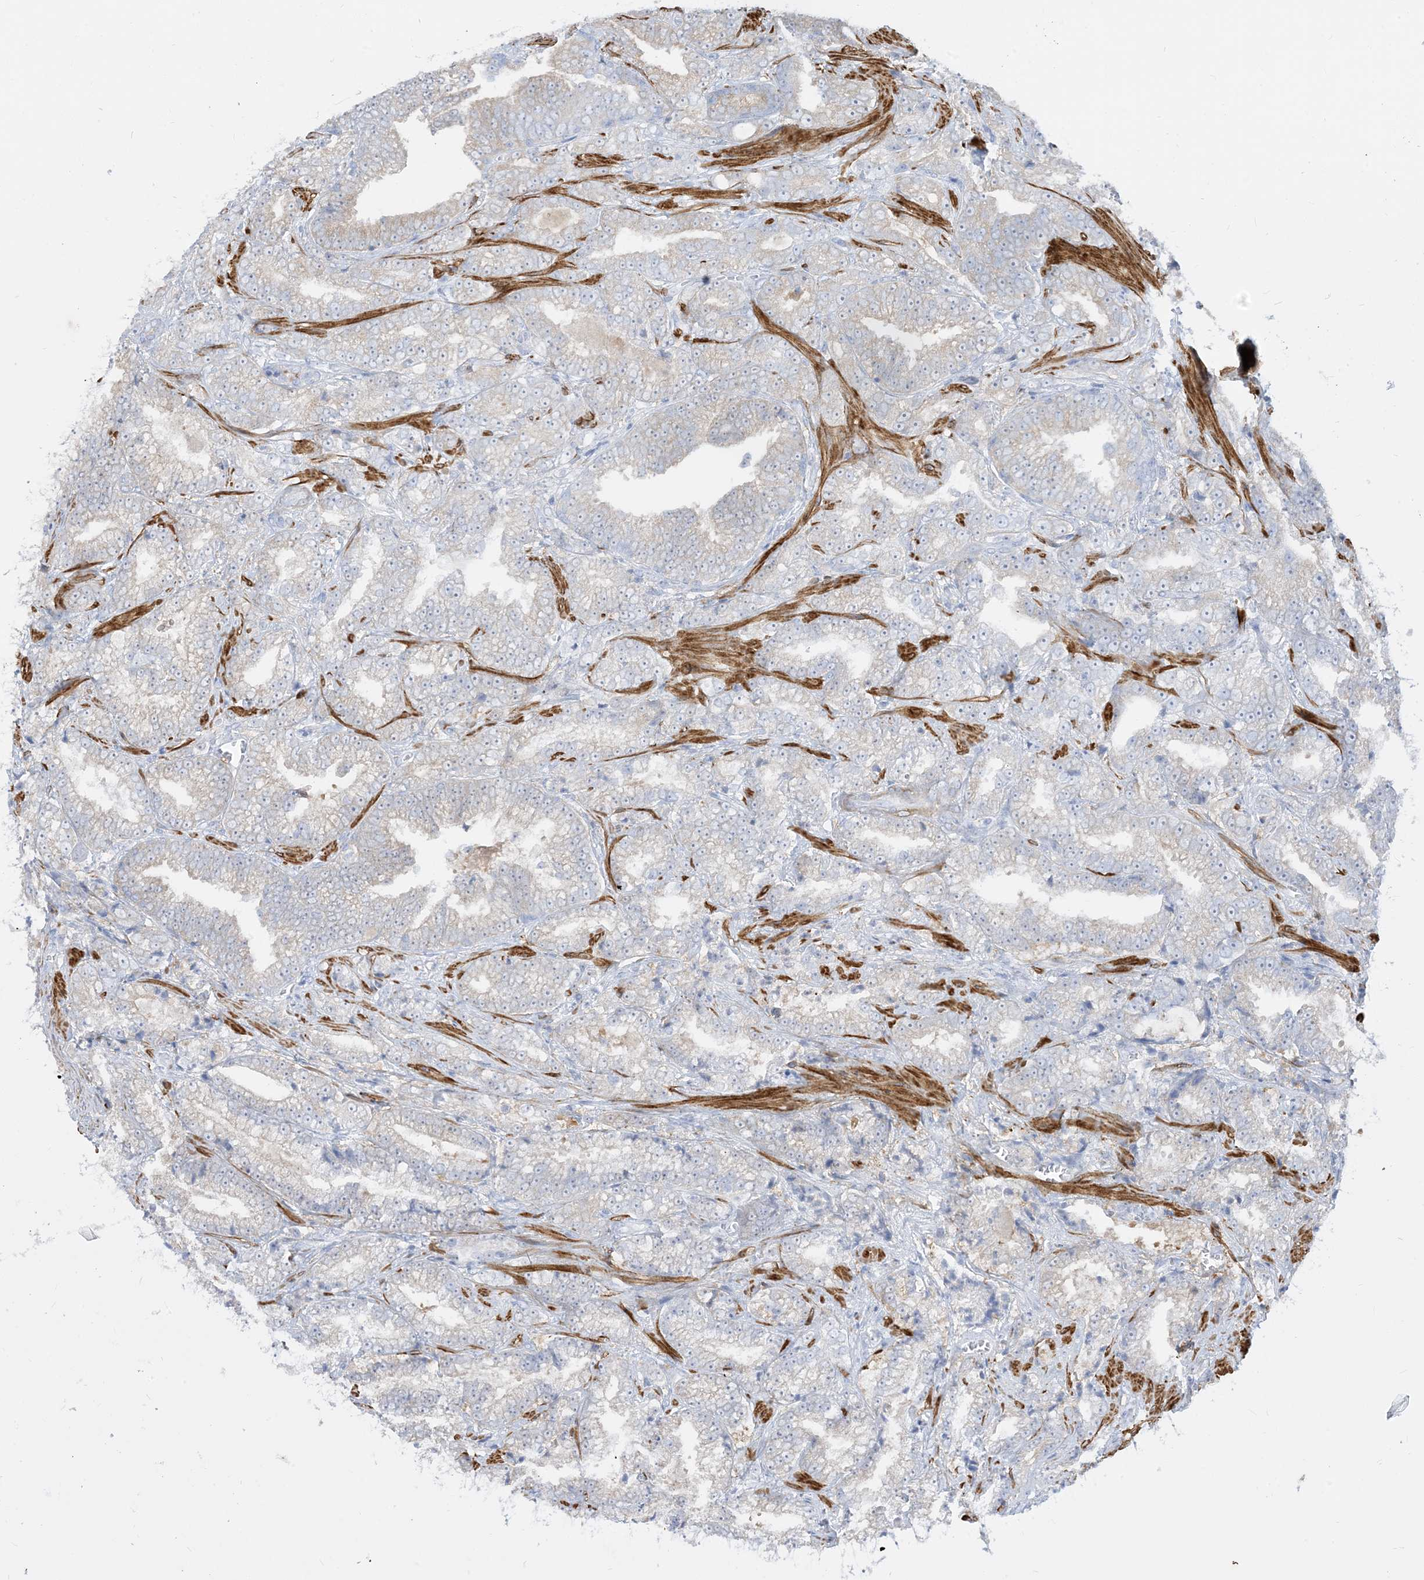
{"staining": {"intensity": "moderate", "quantity": "<25%", "location": "cytoplasmic/membranous"}, "tissue": "prostate cancer", "cell_type": "Tumor cells", "image_type": "cancer", "snomed": [{"axis": "morphology", "description": "Adenocarcinoma, High grade"}, {"axis": "topography", "description": "Prostate and seminal vesicle, NOS"}], "caption": "Protein expression analysis of prostate cancer demonstrates moderate cytoplasmic/membranous positivity in about <25% of tumor cells.", "gene": "MARS2", "patient": {"sex": "male", "age": 67}}